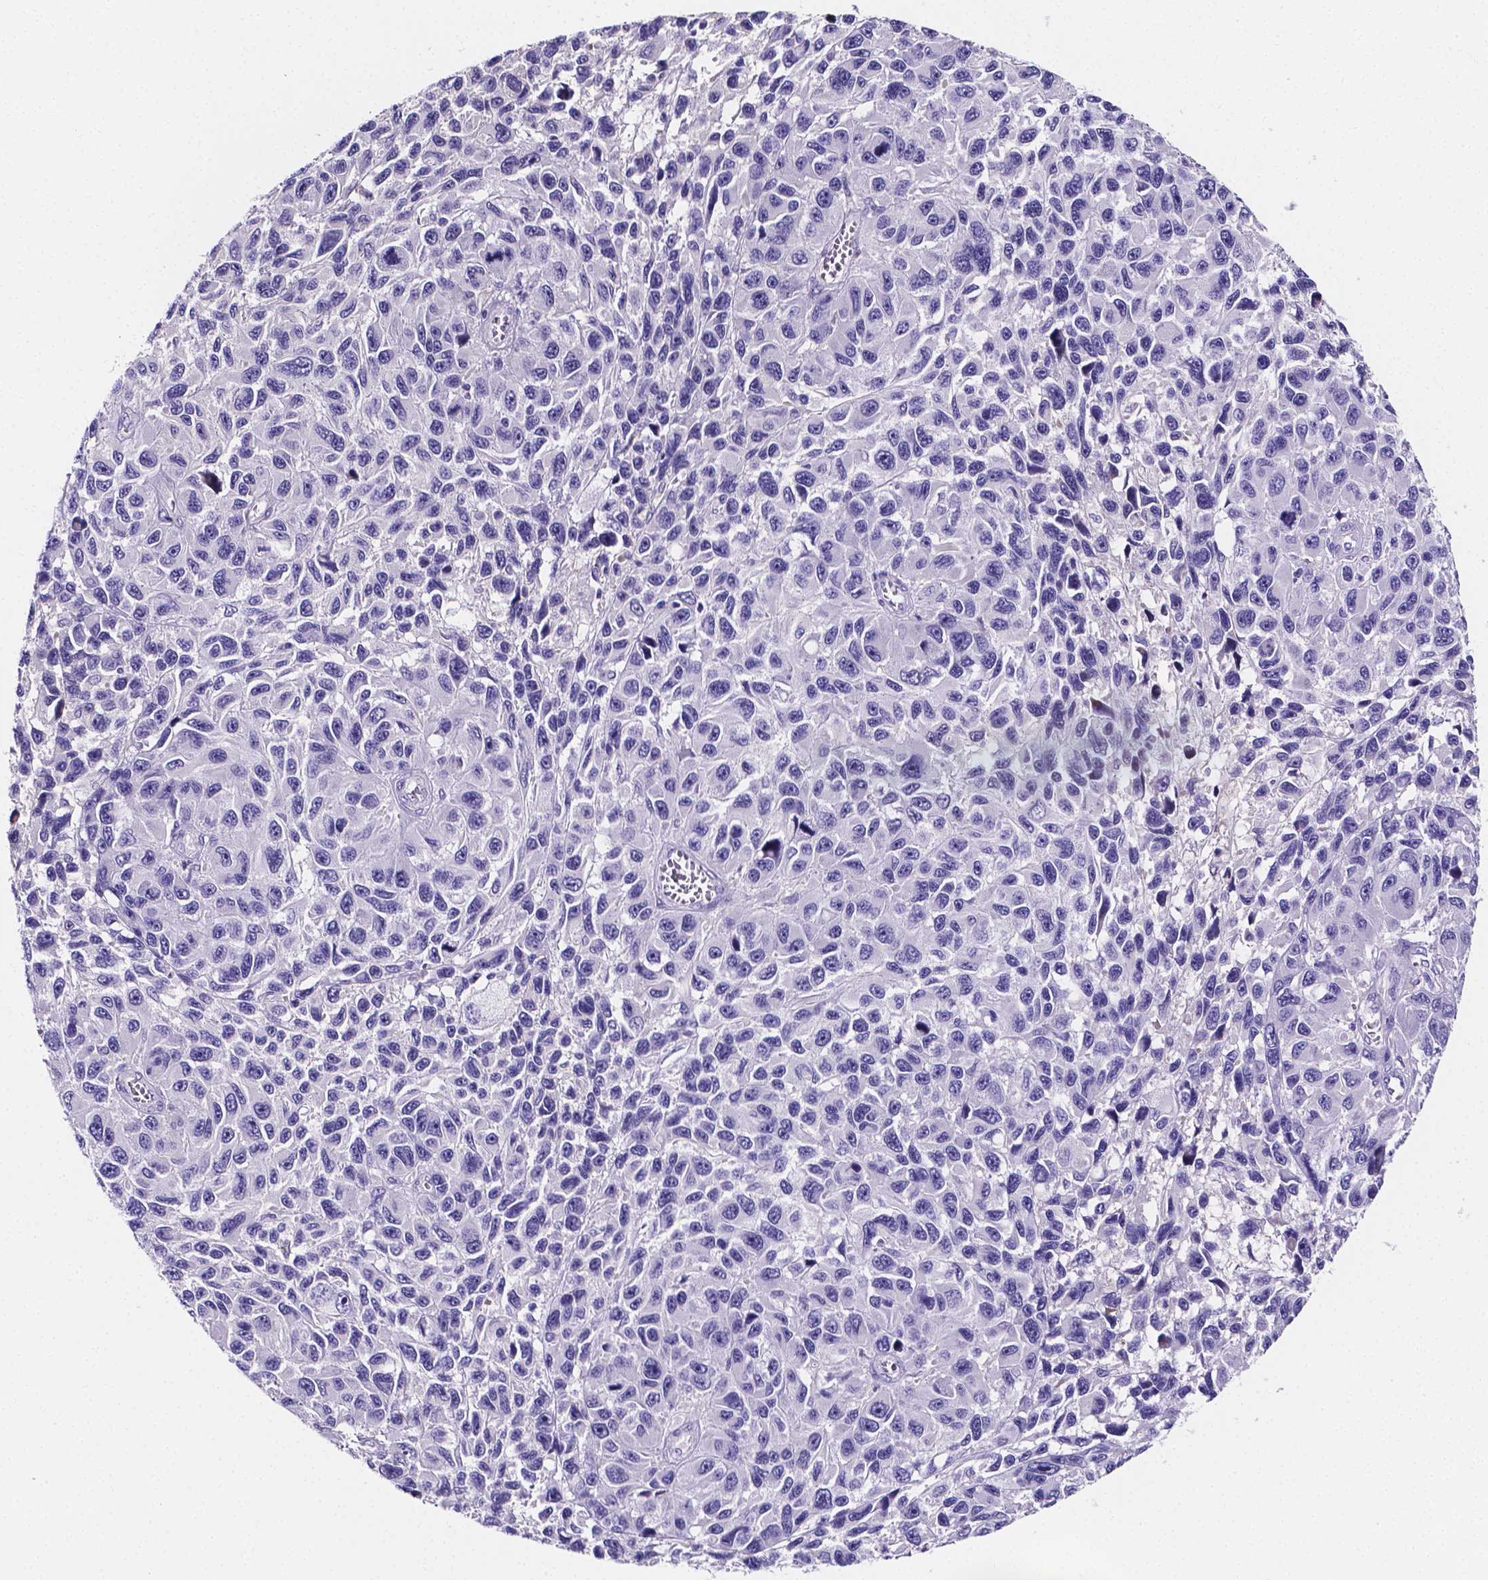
{"staining": {"intensity": "negative", "quantity": "none", "location": "none"}, "tissue": "melanoma", "cell_type": "Tumor cells", "image_type": "cancer", "snomed": [{"axis": "morphology", "description": "Malignant melanoma, NOS"}, {"axis": "topography", "description": "Skin"}], "caption": "Human melanoma stained for a protein using immunohistochemistry (IHC) demonstrates no staining in tumor cells.", "gene": "NRGN", "patient": {"sex": "male", "age": 53}}